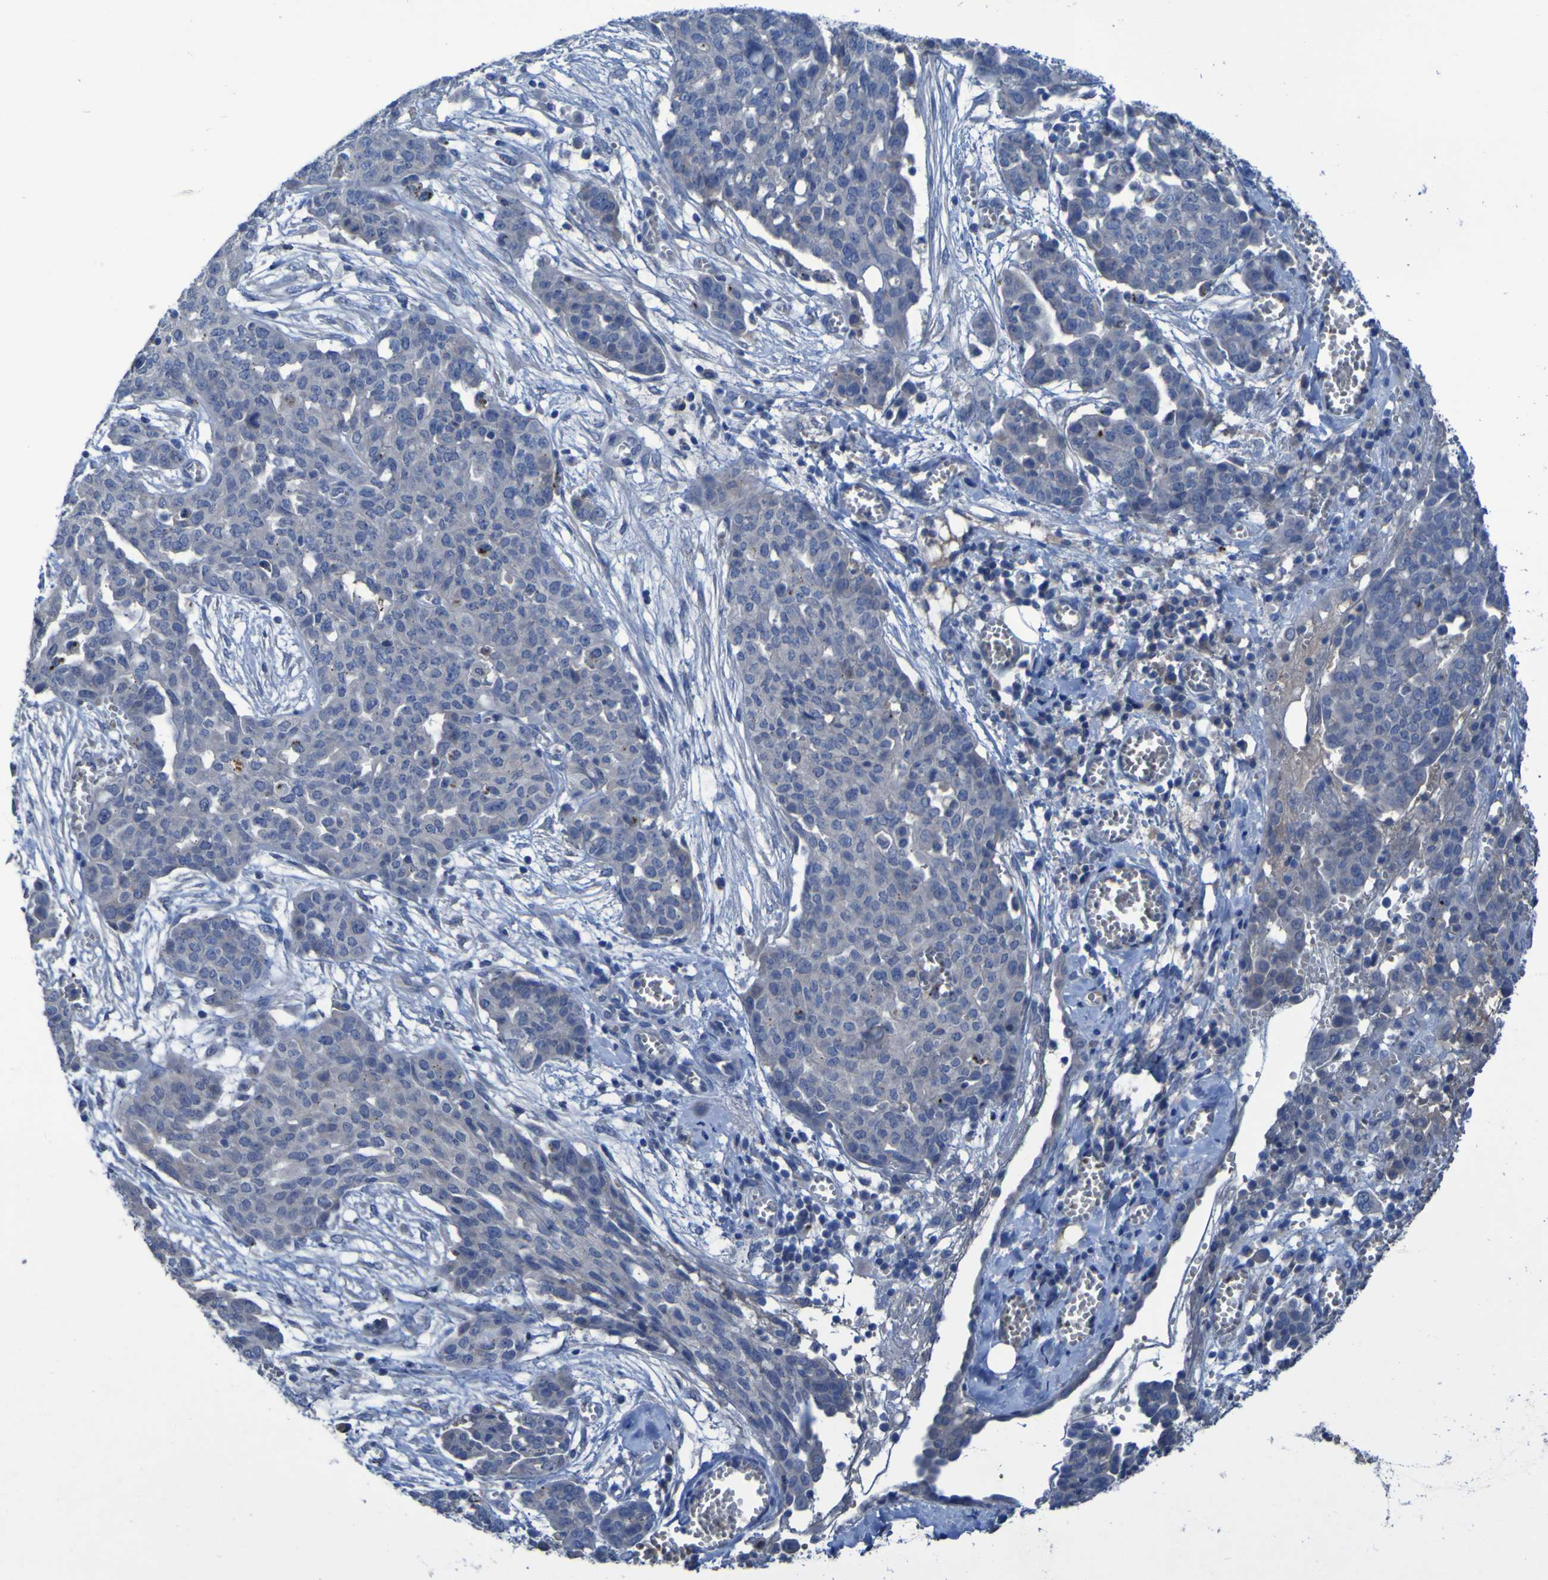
{"staining": {"intensity": "negative", "quantity": "none", "location": "none"}, "tissue": "ovarian cancer", "cell_type": "Tumor cells", "image_type": "cancer", "snomed": [{"axis": "morphology", "description": "Cystadenocarcinoma, serous, NOS"}, {"axis": "topography", "description": "Soft tissue"}, {"axis": "topography", "description": "Ovary"}], "caption": "Tumor cells show no significant positivity in ovarian cancer.", "gene": "SGK2", "patient": {"sex": "female", "age": 57}}